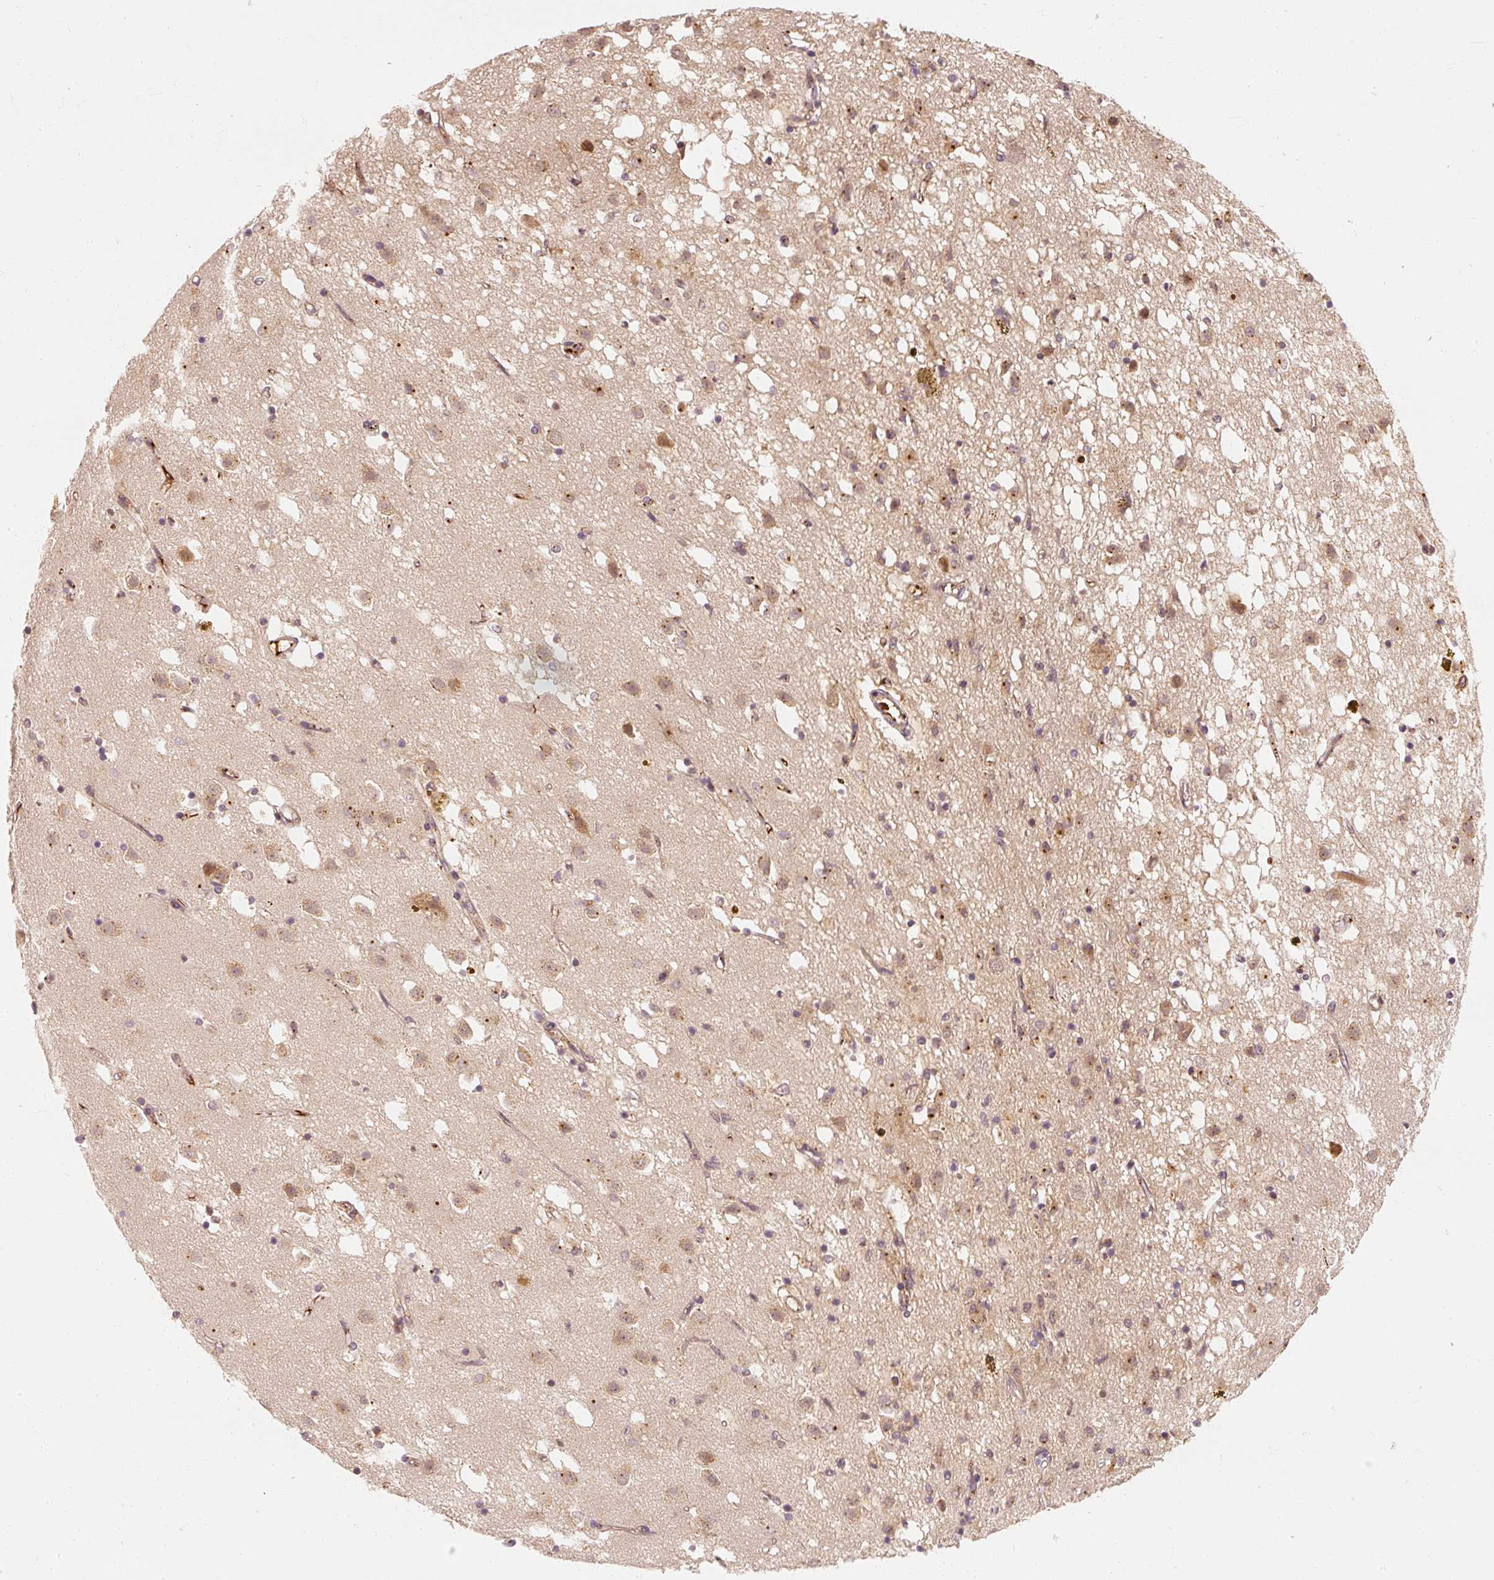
{"staining": {"intensity": "strong", "quantity": "<25%", "location": "cytoplasmic/membranous"}, "tissue": "caudate", "cell_type": "Glial cells", "image_type": "normal", "snomed": [{"axis": "morphology", "description": "Normal tissue, NOS"}, {"axis": "topography", "description": "Lateral ventricle wall"}], "caption": "Glial cells demonstrate medium levels of strong cytoplasmic/membranous staining in about <25% of cells in normal human caudate. Using DAB (brown) and hematoxylin (blue) stains, captured at high magnification using brightfield microscopy.", "gene": "EEF1A1", "patient": {"sex": "male", "age": 58}}